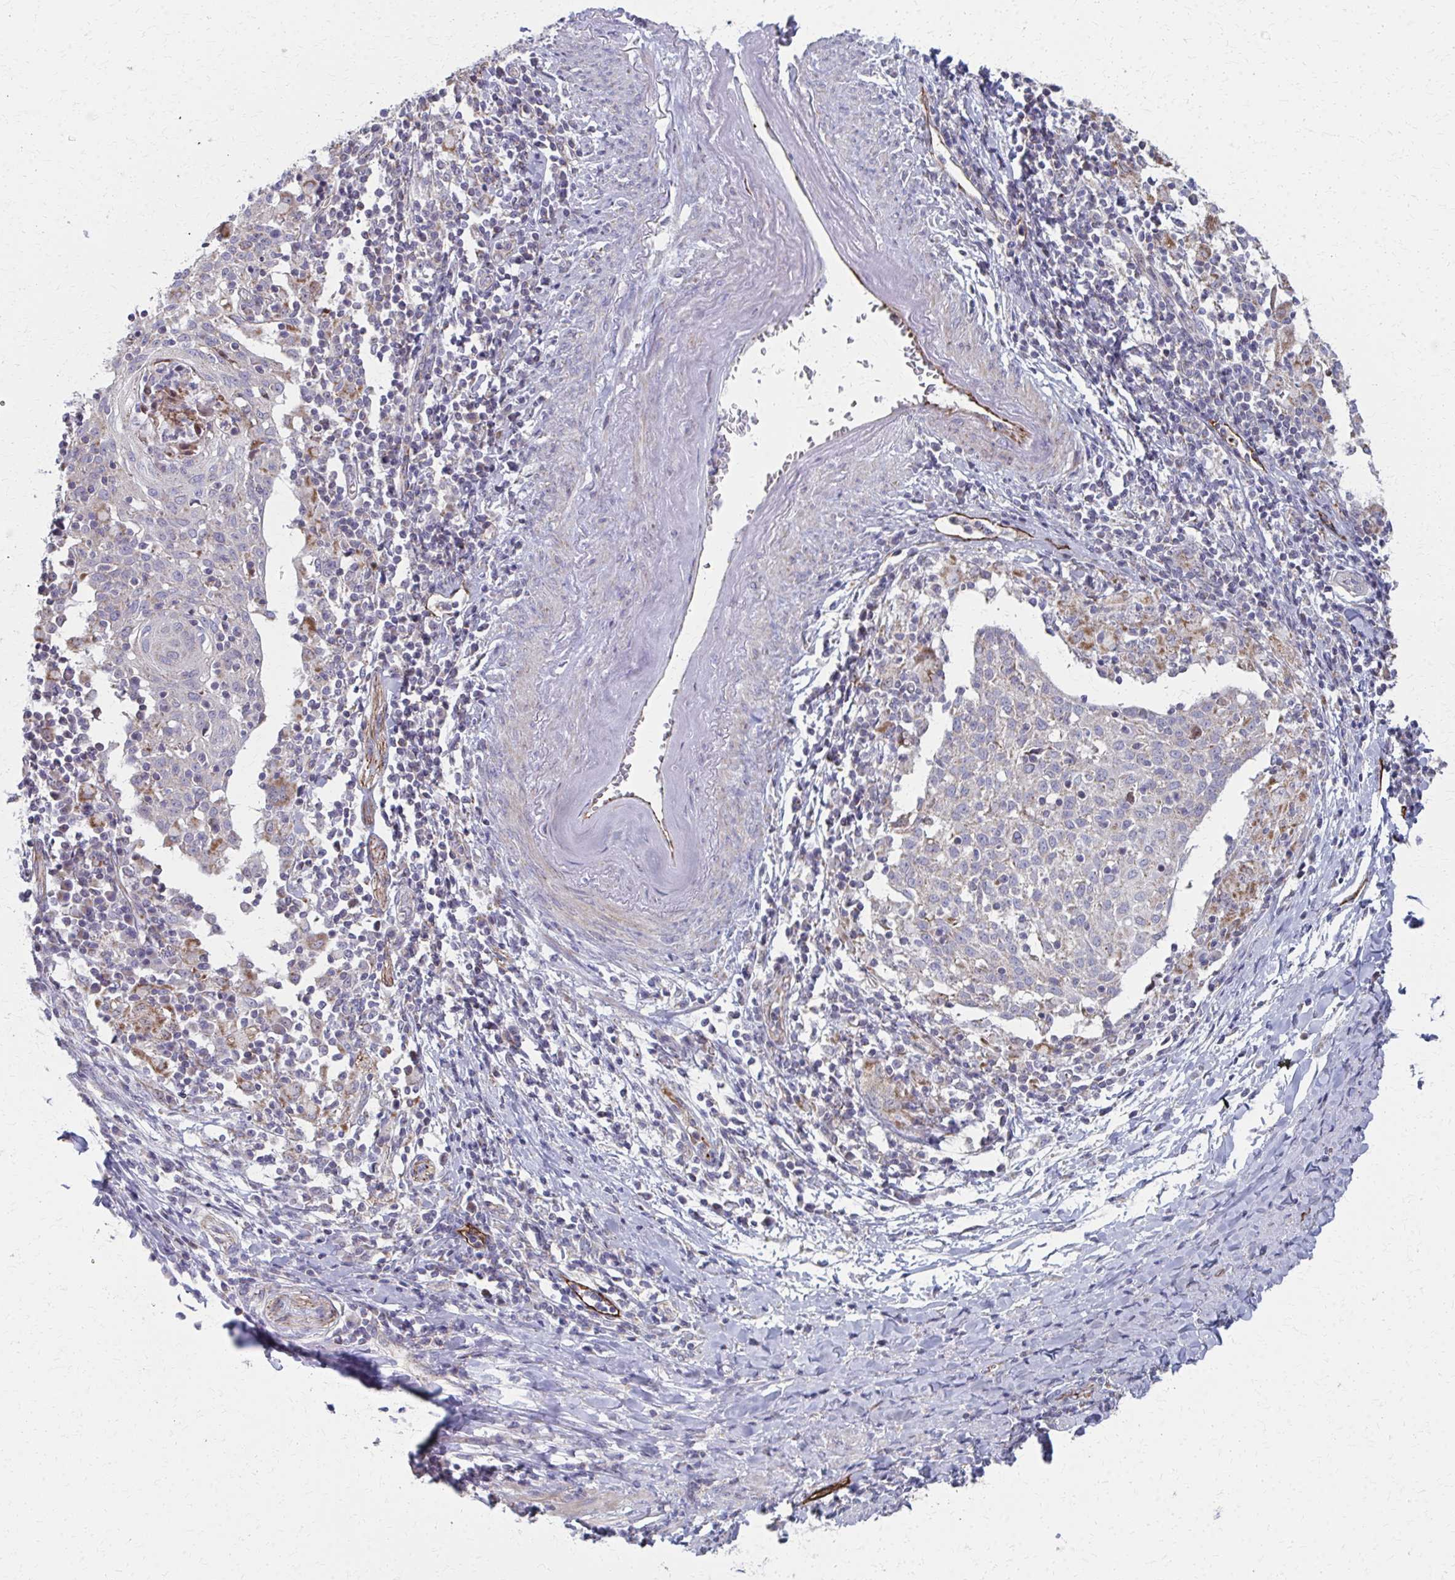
{"staining": {"intensity": "negative", "quantity": "none", "location": "none"}, "tissue": "cervical cancer", "cell_type": "Tumor cells", "image_type": "cancer", "snomed": [{"axis": "morphology", "description": "Squamous cell carcinoma, NOS"}, {"axis": "topography", "description": "Cervix"}], "caption": "Human cervical cancer stained for a protein using IHC exhibits no positivity in tumor cells.", "gene": "FAHD1", "patient": {"sex": "female", "age": 52}}